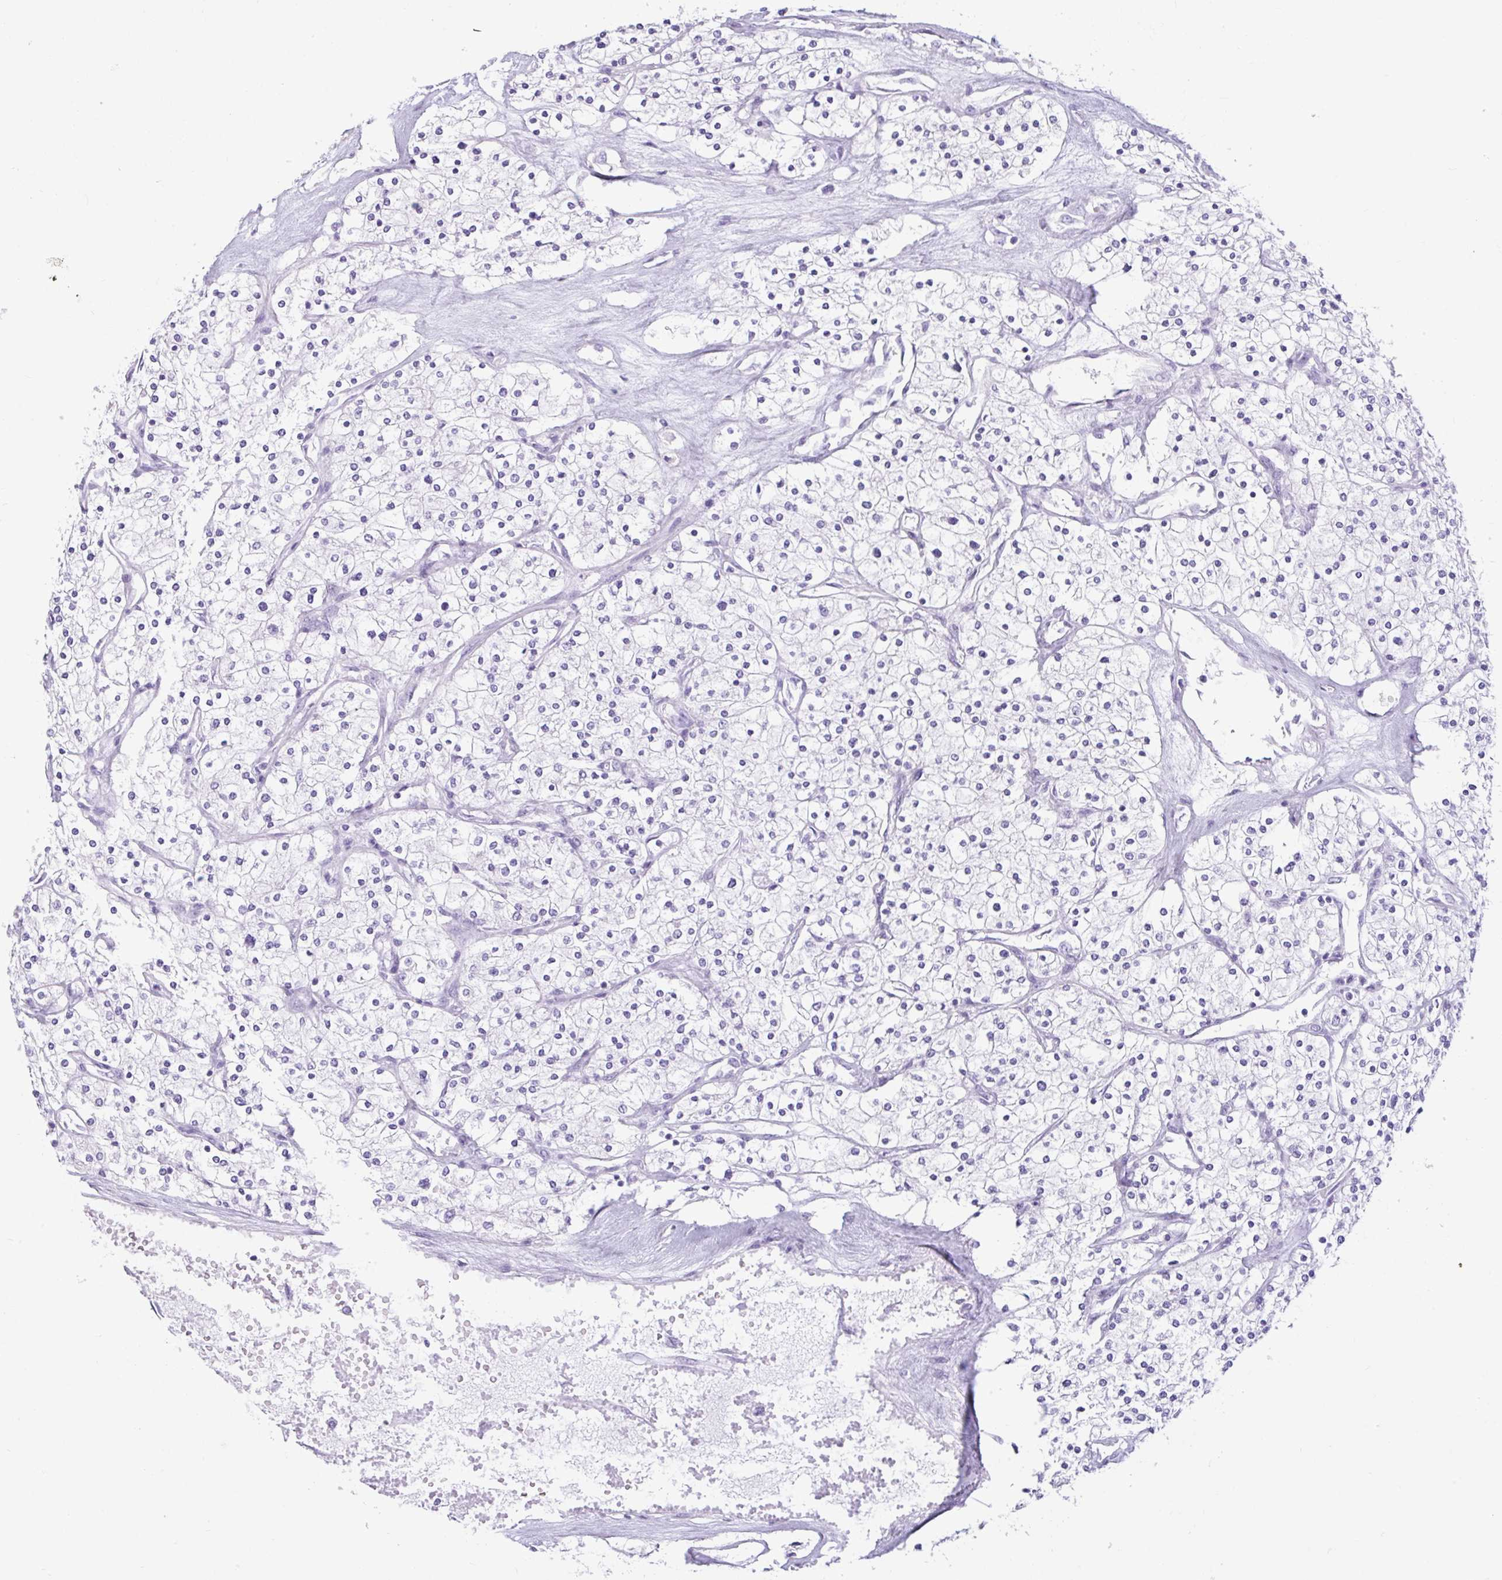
{"staining": {"intensity": "negative", "quantity": "none", "location": "none"}, "tissue": "renal cancer", "cell_type": "Tumor cells", "image_type": "cancer", "snomed": [{"axis": "morphology", "description": "Adenocarcinoma, NOS"}, {"axis": "topography", "description": "Kidney"}], "caption": "A high-resolution histopathology image shows immunohistochemistry staining of renal adenocarcinoma, which shows no significant positivity in tumor cells. The staining is performed using DAB brown chromogen with nuclei counter-stained in using hematoxylin.", "gene": "CTSE", "patient": {"sex": "male", "age": 80}}